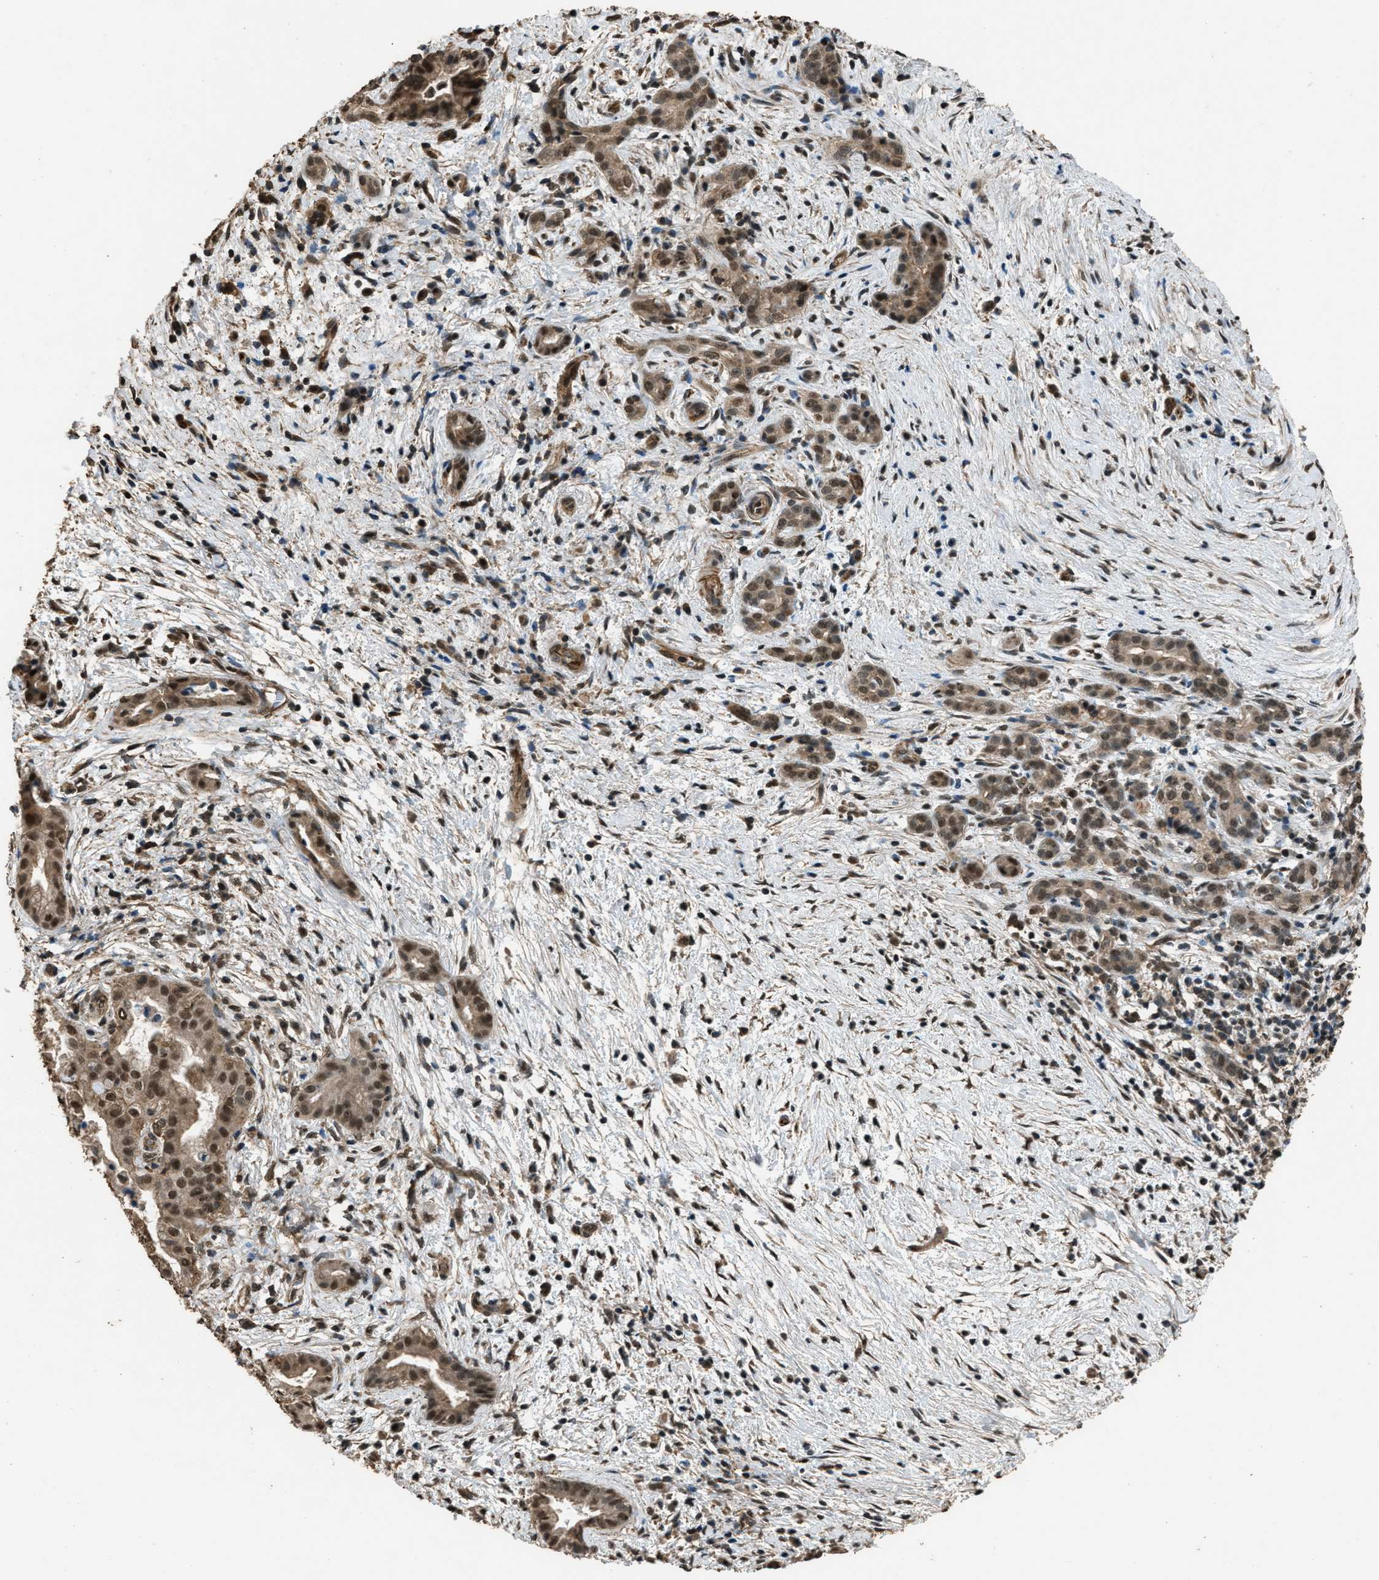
{"staining": {"intensity": "strong", "quantity": ">75%", "location": "cytoplasmic/membranous,nuclear"}, "tissue": "pancreatic cancer", "cell_type": "Tumor cells", "image_type": "cancer", "snomed": [{"axis": "morphology", "description": "Adenocarcinoma, NOS"}, {"axis": "topography", "description": "Pancreas"}], "caption": "Immunohistochemistry (IHC) staining of pancreatic adenocarcinoma, which reveals high levels of strong cytoplasmic/membranous and nuclear positivity in approximately >75% of tumor cells indicating strong cytoplasmic/membranous and nuclear protein staining. The staining was performed using DAB (brown) for protein detection and nuclei were counterstained in hematoxylin (blue).", "gene": "SERTAD2", "patient": {"sex": "female", "age": 70}}